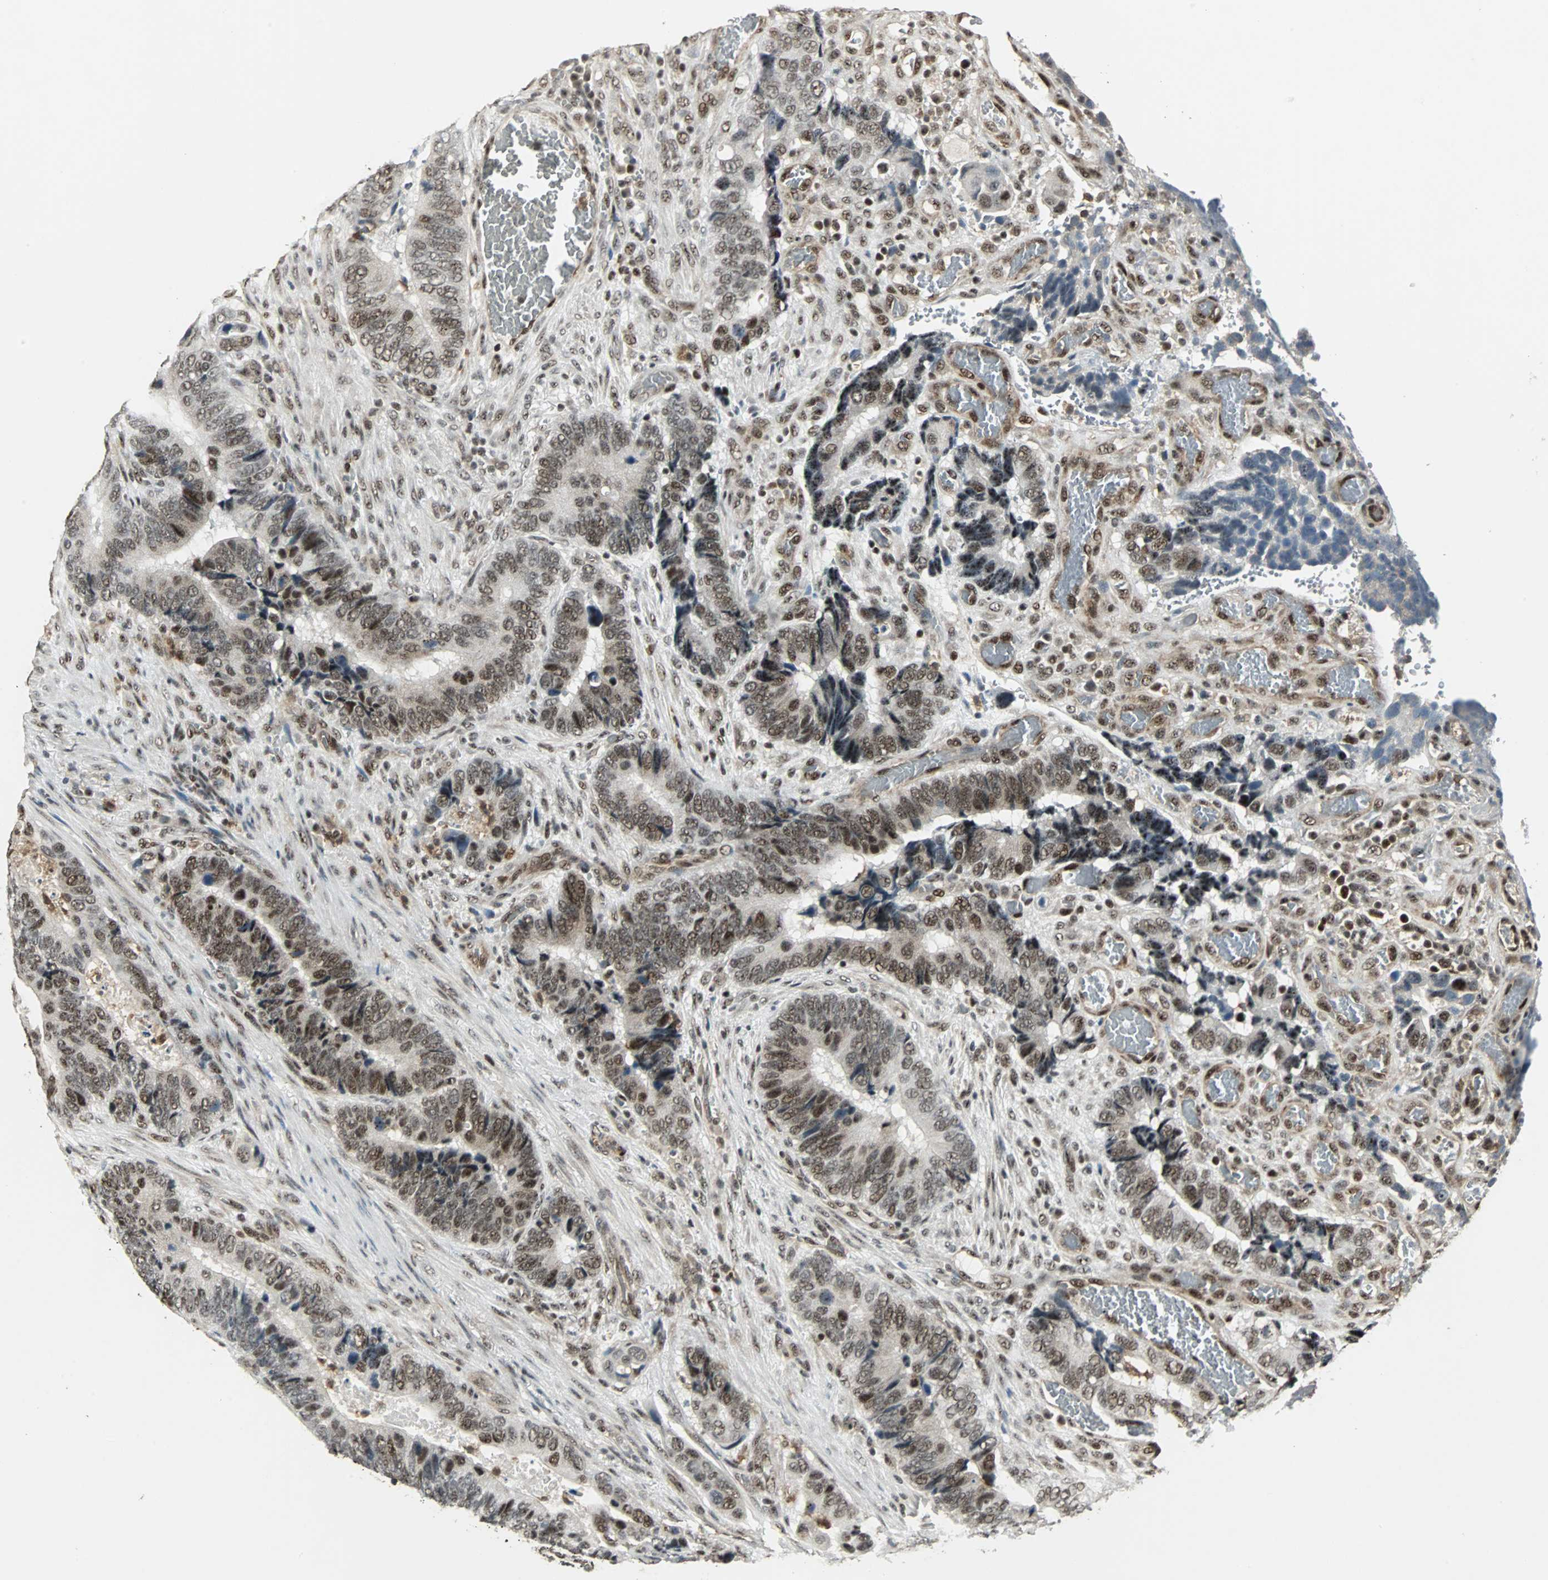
{"staining": {"intensity": "strong", "quantity": ">75%", "location": "nuclear"}, "tissue": "colorectal cancer", "cell_type": "Tumor cells", "image_type": "cancer", "snomed": [{"axis": "morphology", "description": "Adenocarcinoma, NOS"}, {"axis": "topography", "description": "Colon"}], "caption": "Brown immunohistochemical staining in human colorectal cancer shows strong nuclear expression in about >75% of tumor cells. The protein is shown in brown color, while the nuclei are stained blue.", "gene": "MED4", "patient": {"sex": "male", "age": 72}}